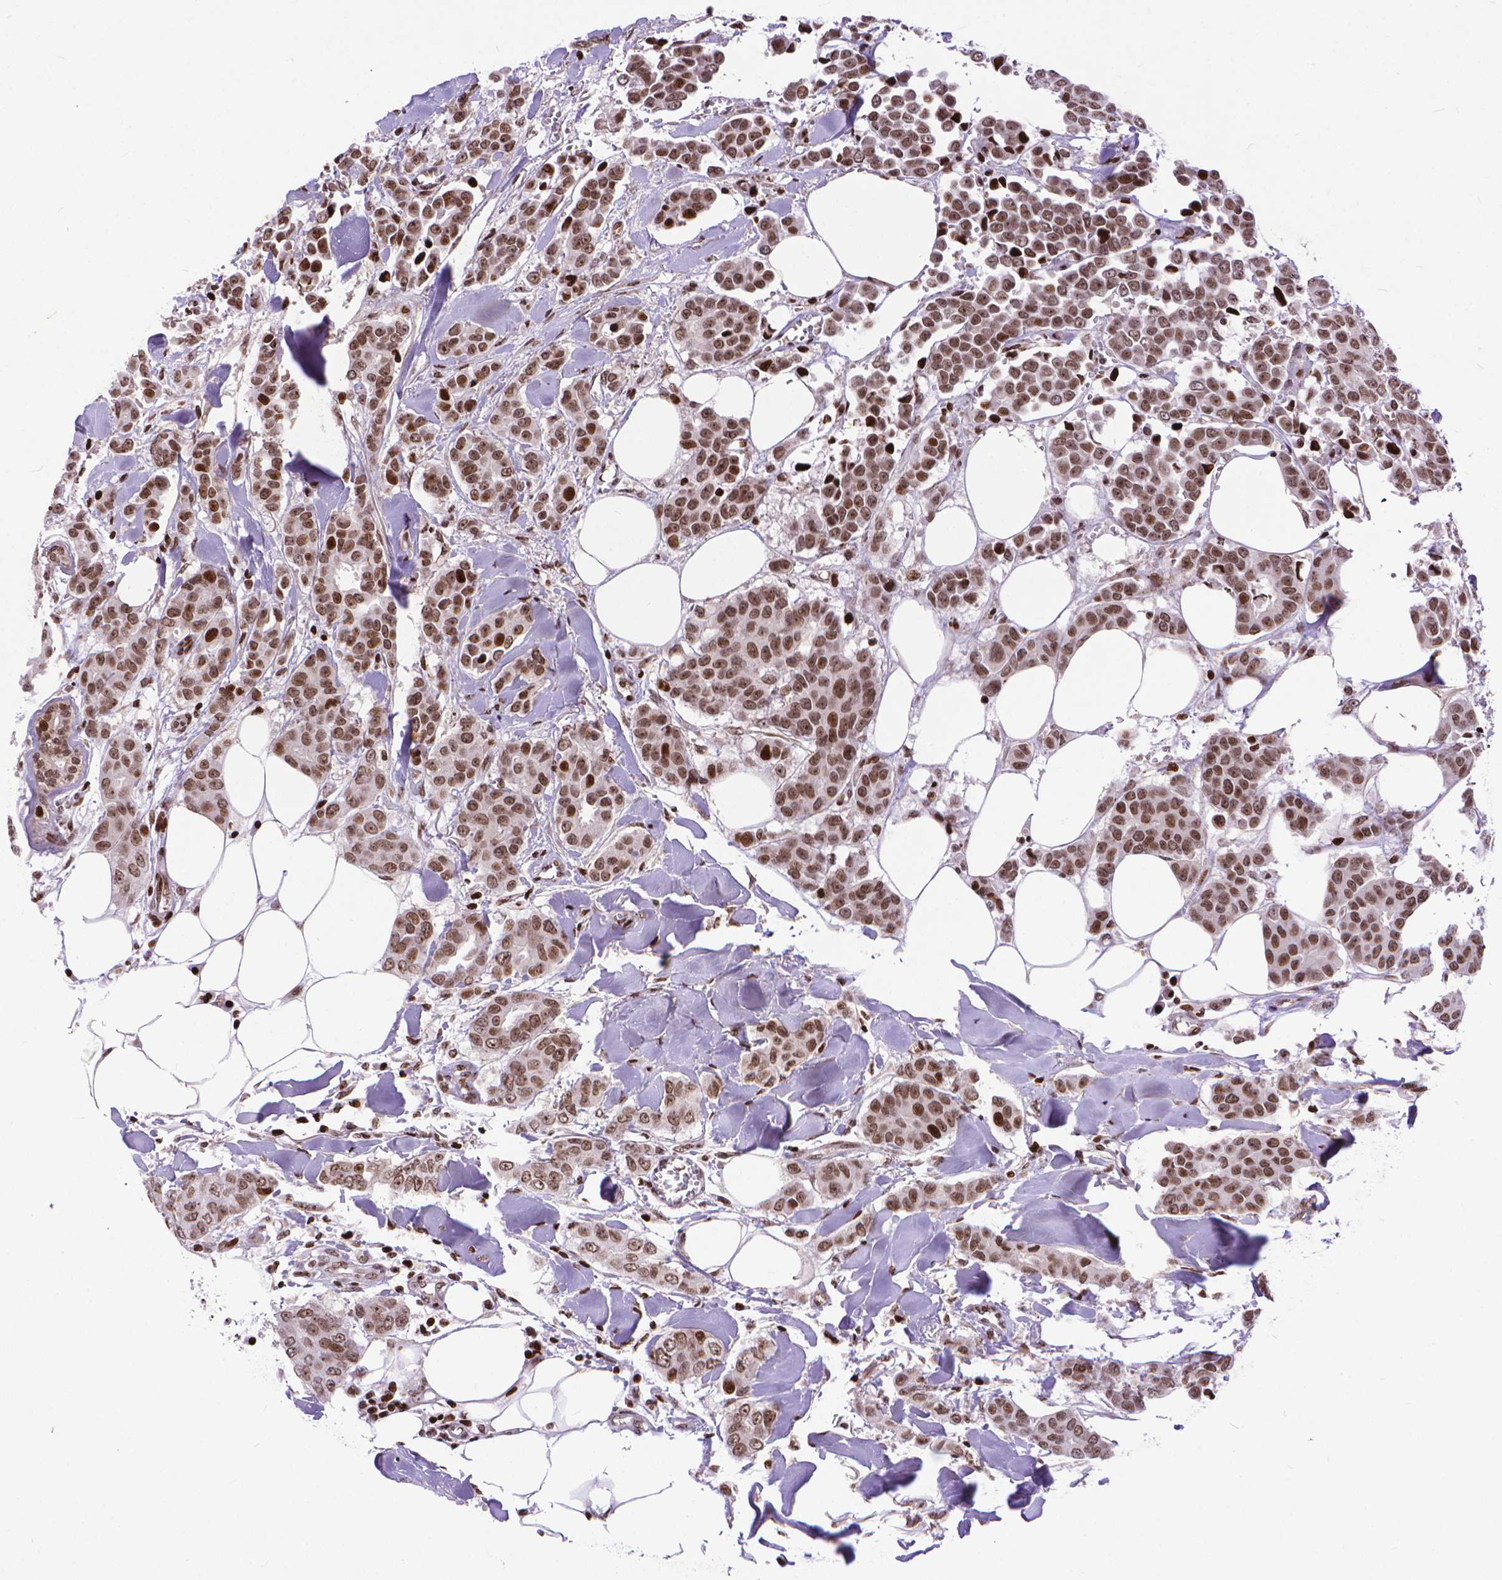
{"staining": {"intensity": "moderate", "quantity": ">75%", "location": "nuclear"}, "tissue": "breast cancer", "cell_type": "Tumor cells", "image_type": "cancer", "snomed": [{"axis": "morphology", "description": "Duct carcinoma"}, {"axis": "topography", "description": "Breast"}], "caption": "Protein staining exhibits moderate nuclear staining in about >75% of tumor cells in breast cancer (intraductal carcinoma).", "gene": "AMER1", "patient": {"sex": "female", "age": 94}}